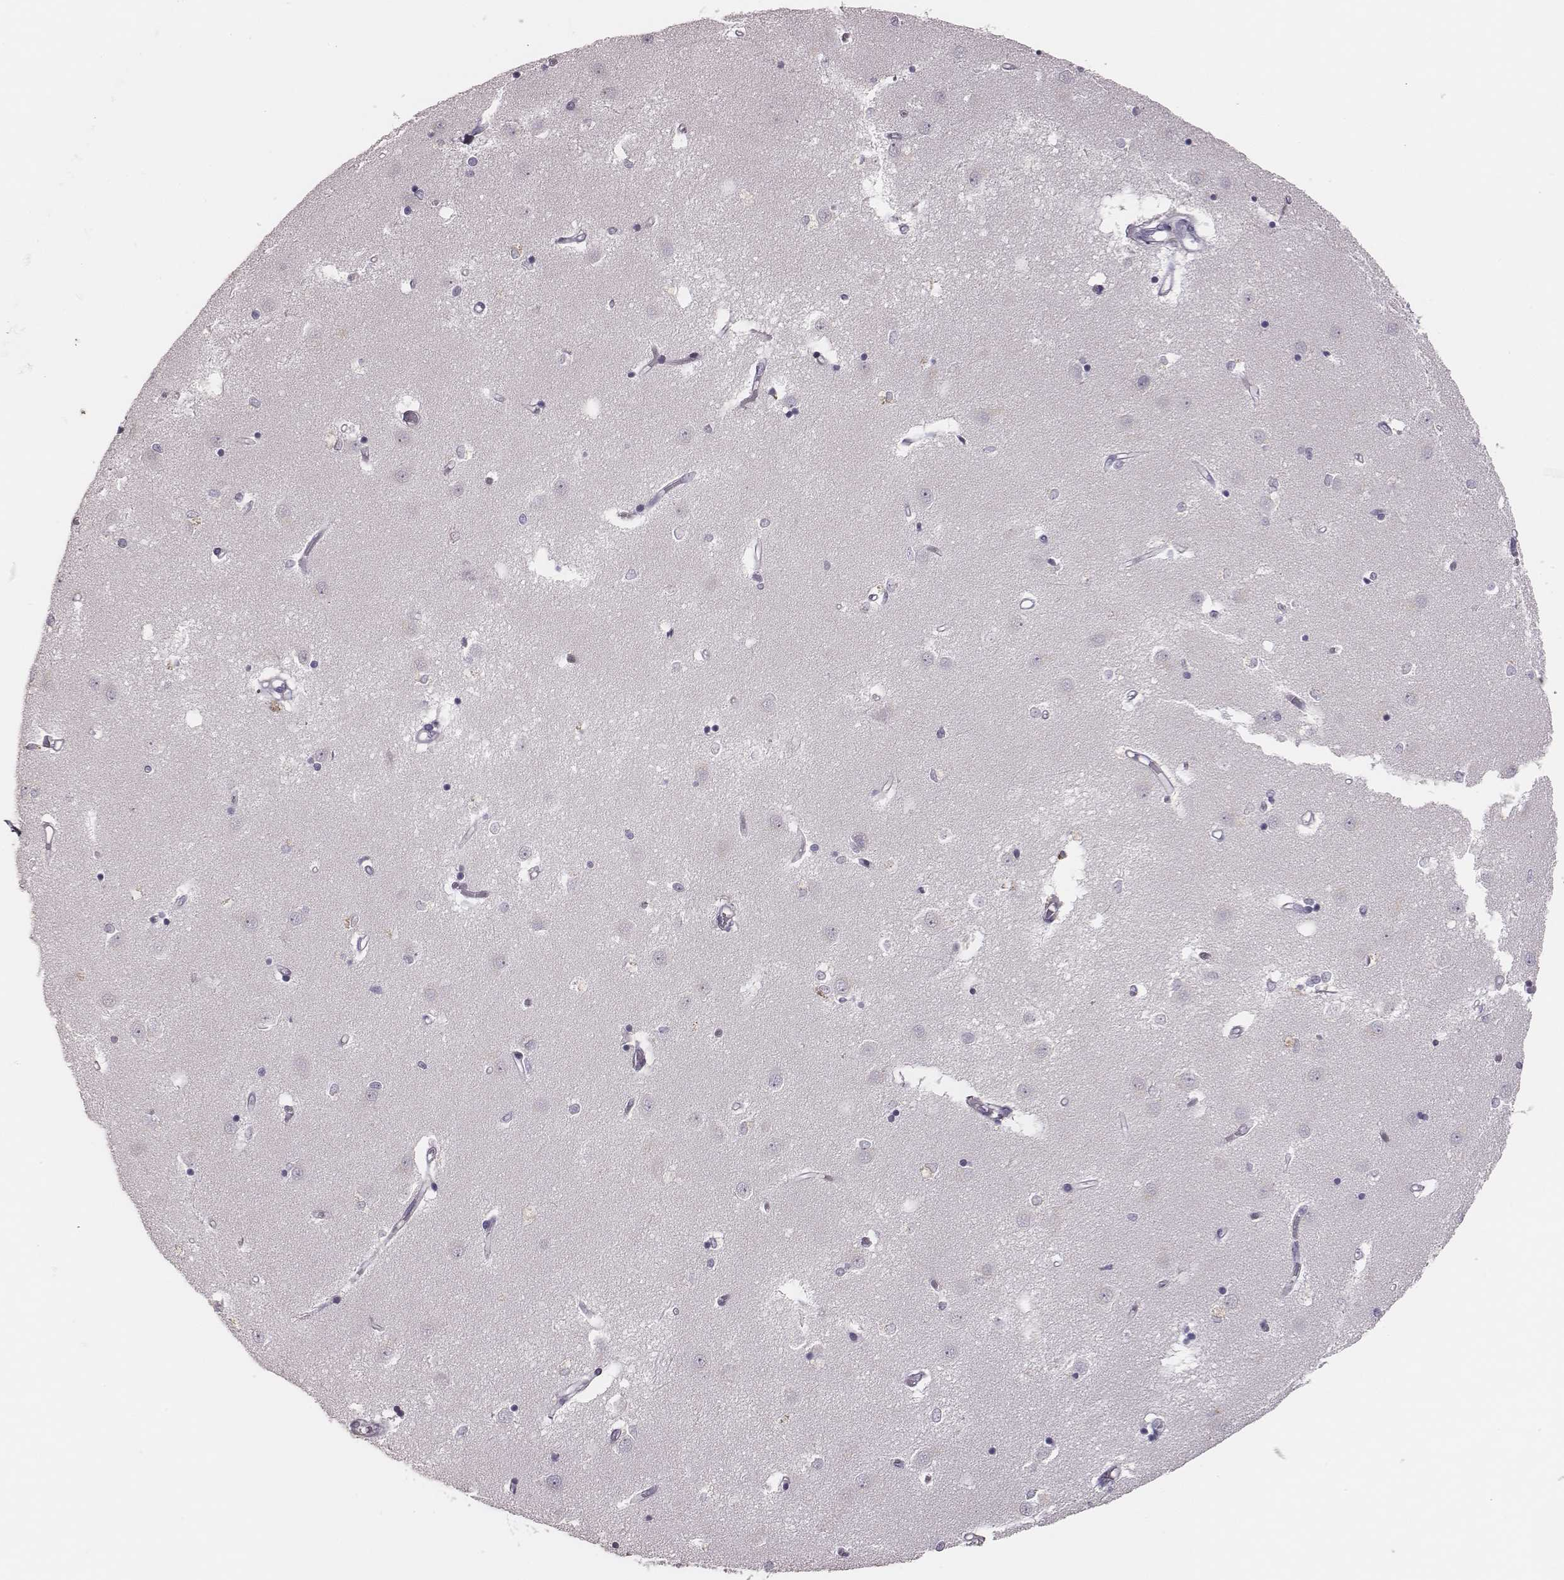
{"staining": {"intensity": "negative", "quantity": "none", "location": "none"}, "tissue": "caudate", "cell_type": "Glial cells", "image_type": "normal", "snomed": [{"axis": "morphology", "description": "Normal tissue, NOS"}, {"axis": "topography", "description": "Lateral ventricle wall"}], "caption": "IHC photomicrograph of unremarkable caudate stained for a protein (brown), which exhibits no staining in glial cells. (DAB immunohistochemistry visualized using brightfield microscopy, high magnification).", "gene": "ADGRF4", "patient": {"sex": "male", "age": 54}}